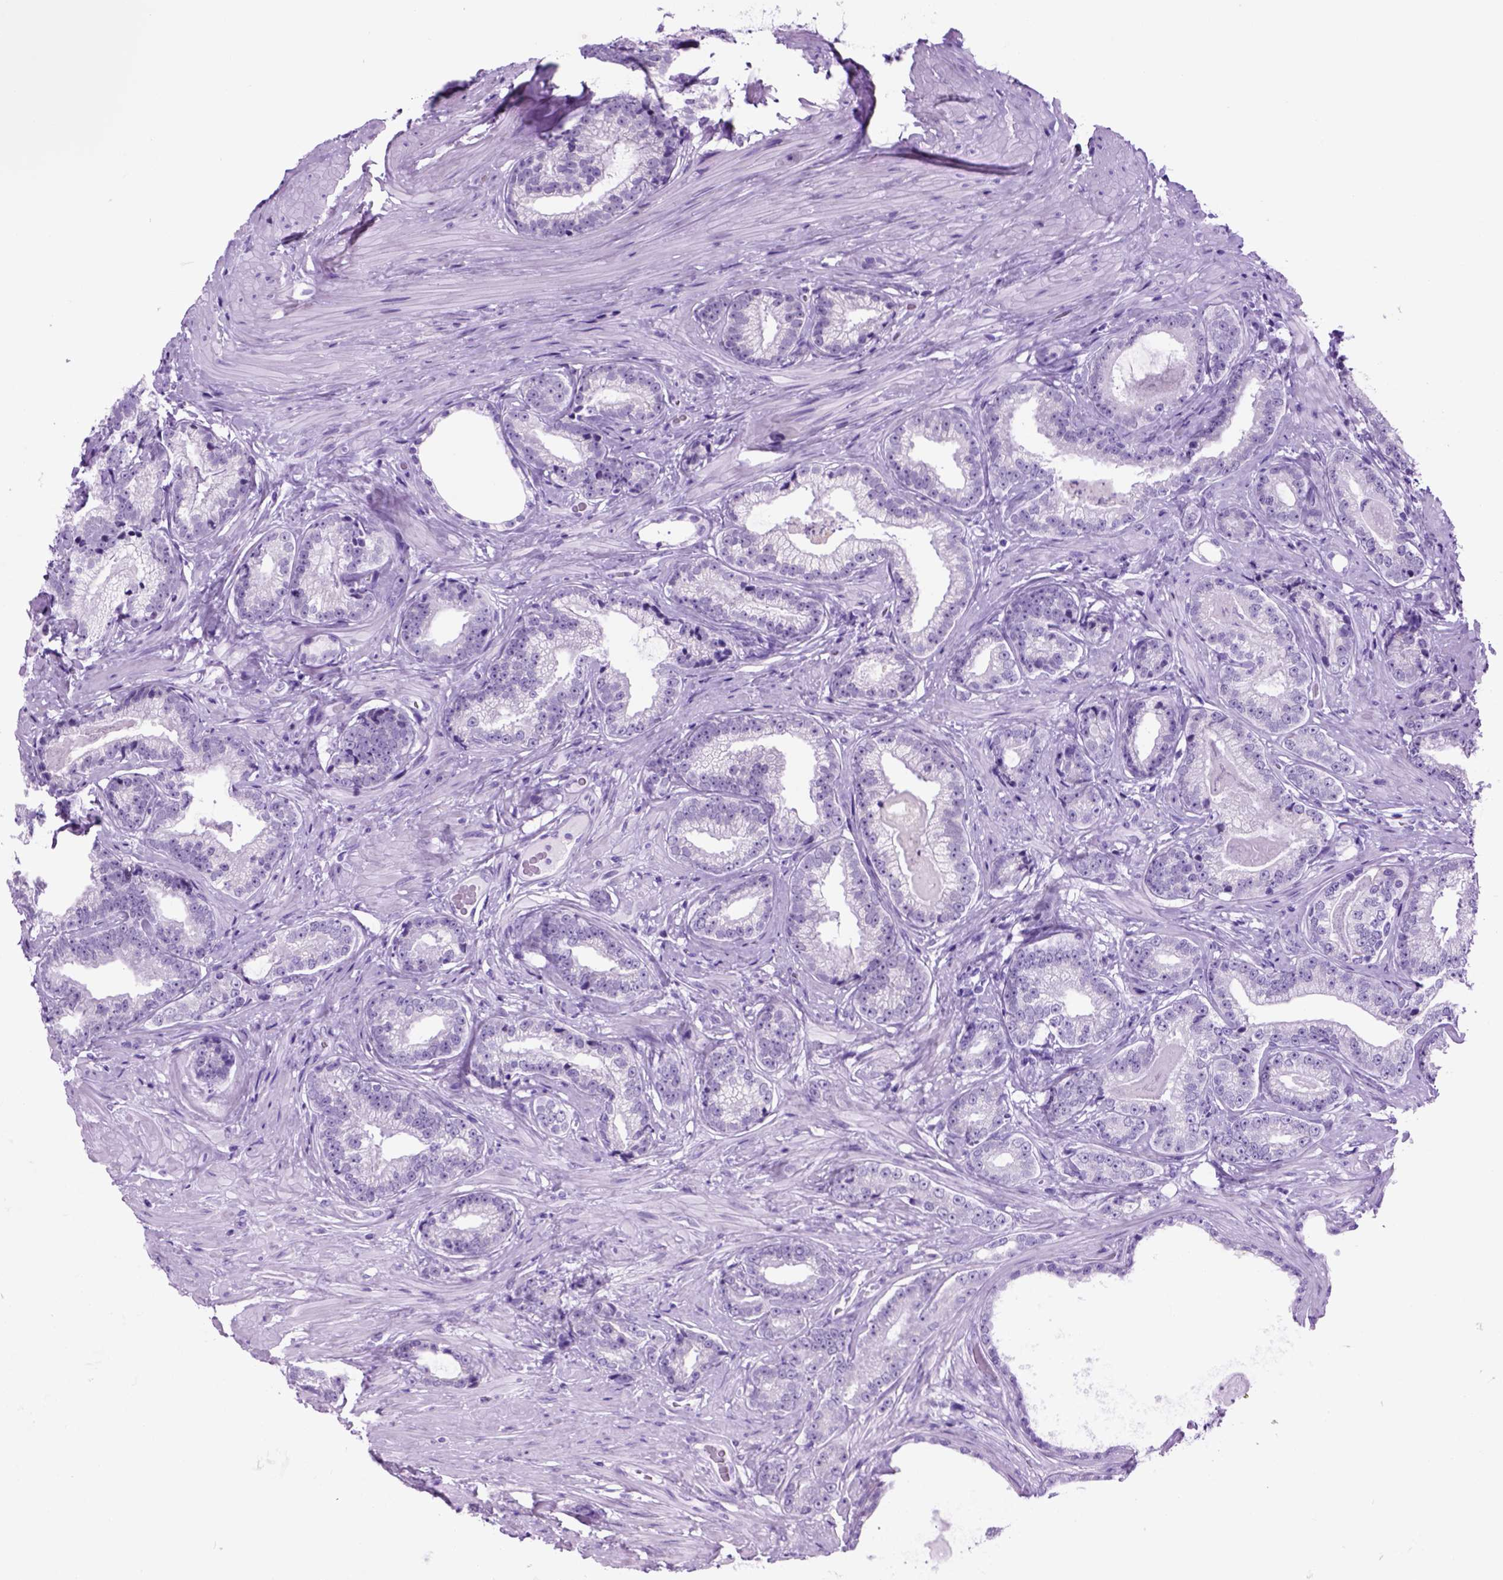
{"staining": {"intensity": "negative", "quantity": "none", "location": "none"}, "tissue": "prostate cancer", "cell_type": "Tumor cells", "image_type": "cancer", "snomed": [{"axis": "morphology", "description": "Adenocarcinoma, Low grade"}, {"axis": "topography", "description": "Prostate"}], "caption": "IHC image of prostate cancer (low-grade adenocarcinoma) stained for a protein (brown), which demonstrates no positivity in tumor cells.", "gene": "HHIPL2", "patient": {"sex": "male", "age": 61}}